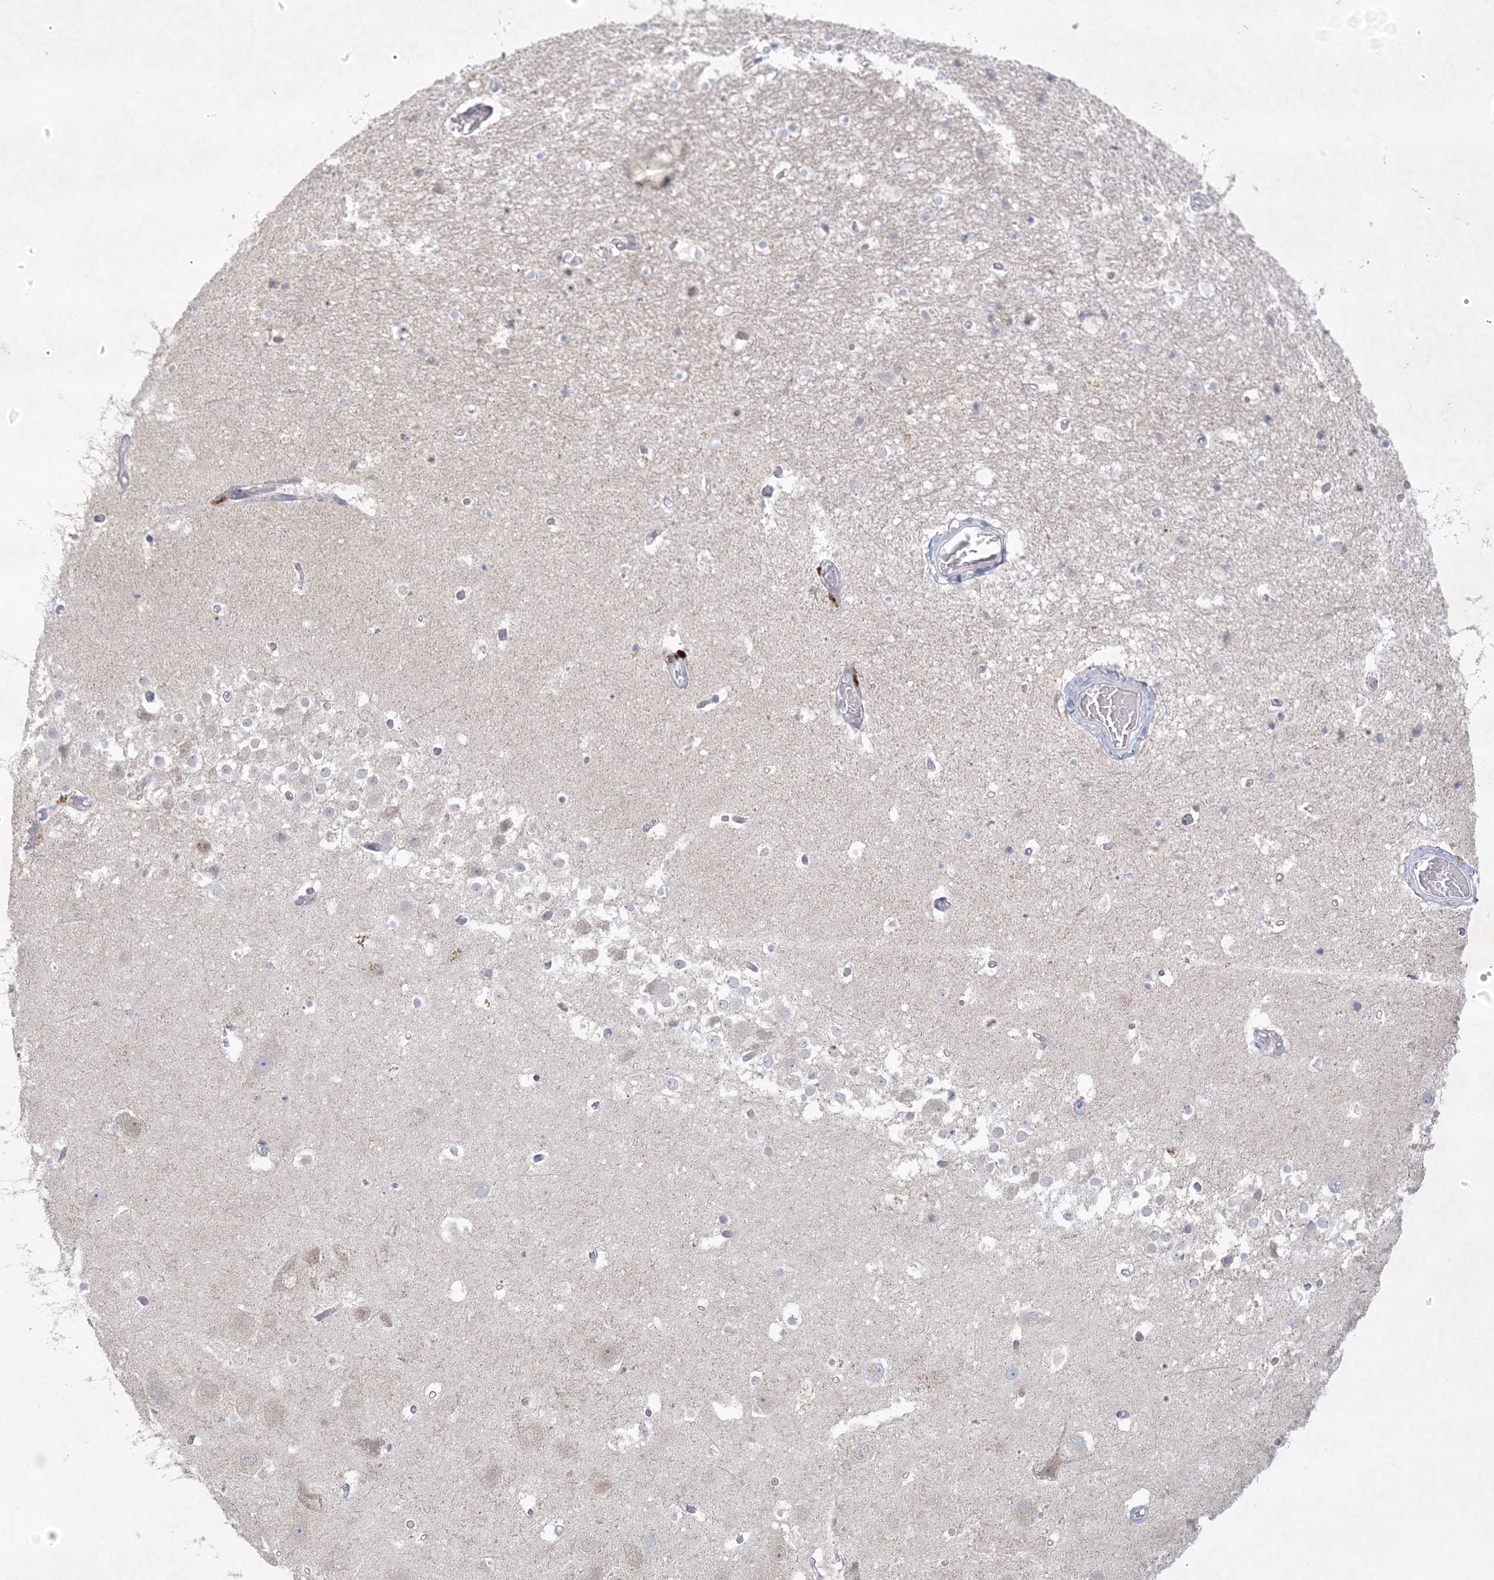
{"staining": {"intensity": "negative", "quantity": "none", "location": "none"}, "tissue": "hippocampus", "cell_type": "Glial cells", "image_type": "normal", "snomed": [{"axis": "morphology", "description": "Normal tissue, NOS"}, {"axis": "topography", "description": "Hippocampus"}], "caption": "Histopathology image shows no significant protein expression in glial cells of unremarkable hippocampus.", "gene": "KCTD6", "patient": {"sex": "female", "age": 52}}